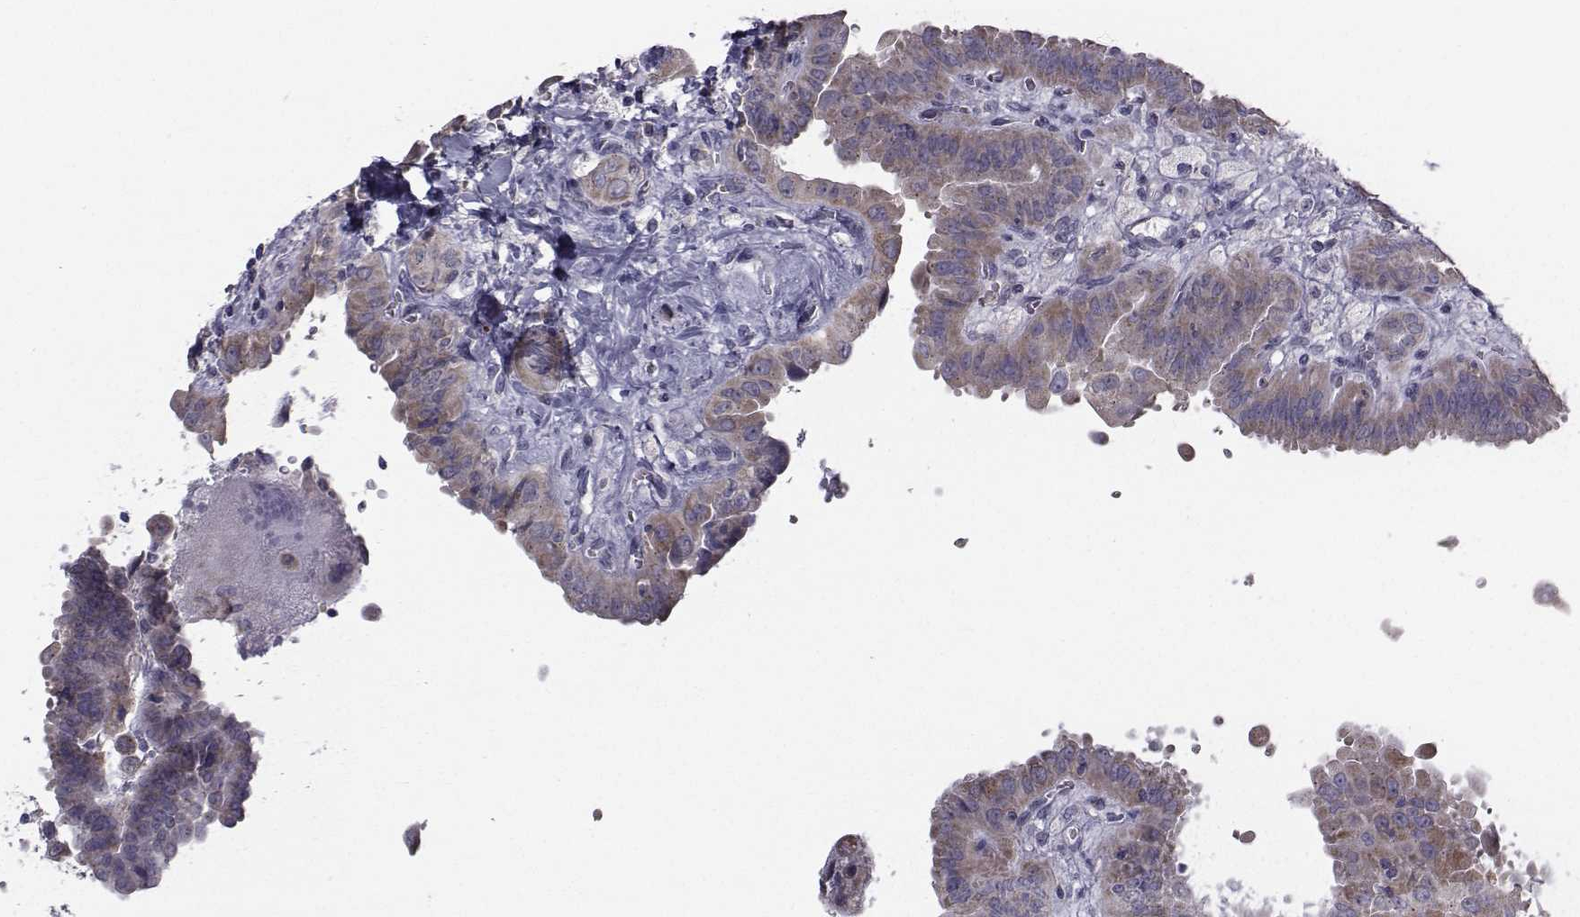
{"staining": {"intensity": "weak", "quantity": "25%-75%", "location": "cytoplasmic/membranous"}, "tissue": "thyroid cancer", "cell_type": "Tumor cells", "image_type": "cancer", "snomed": [{"axis": "morphology", "description": "Papillary adenocarcinoma, NOS"}, {"axis": "topography", "description": "Thyroid gland"}], "caption": "Papillary adenocarcinoma (thyroid) stained with a protein marker displays weak staining in tumor cells.", "gene": "ANGPT1", "patient": {"sex": "female", "age": 37}}